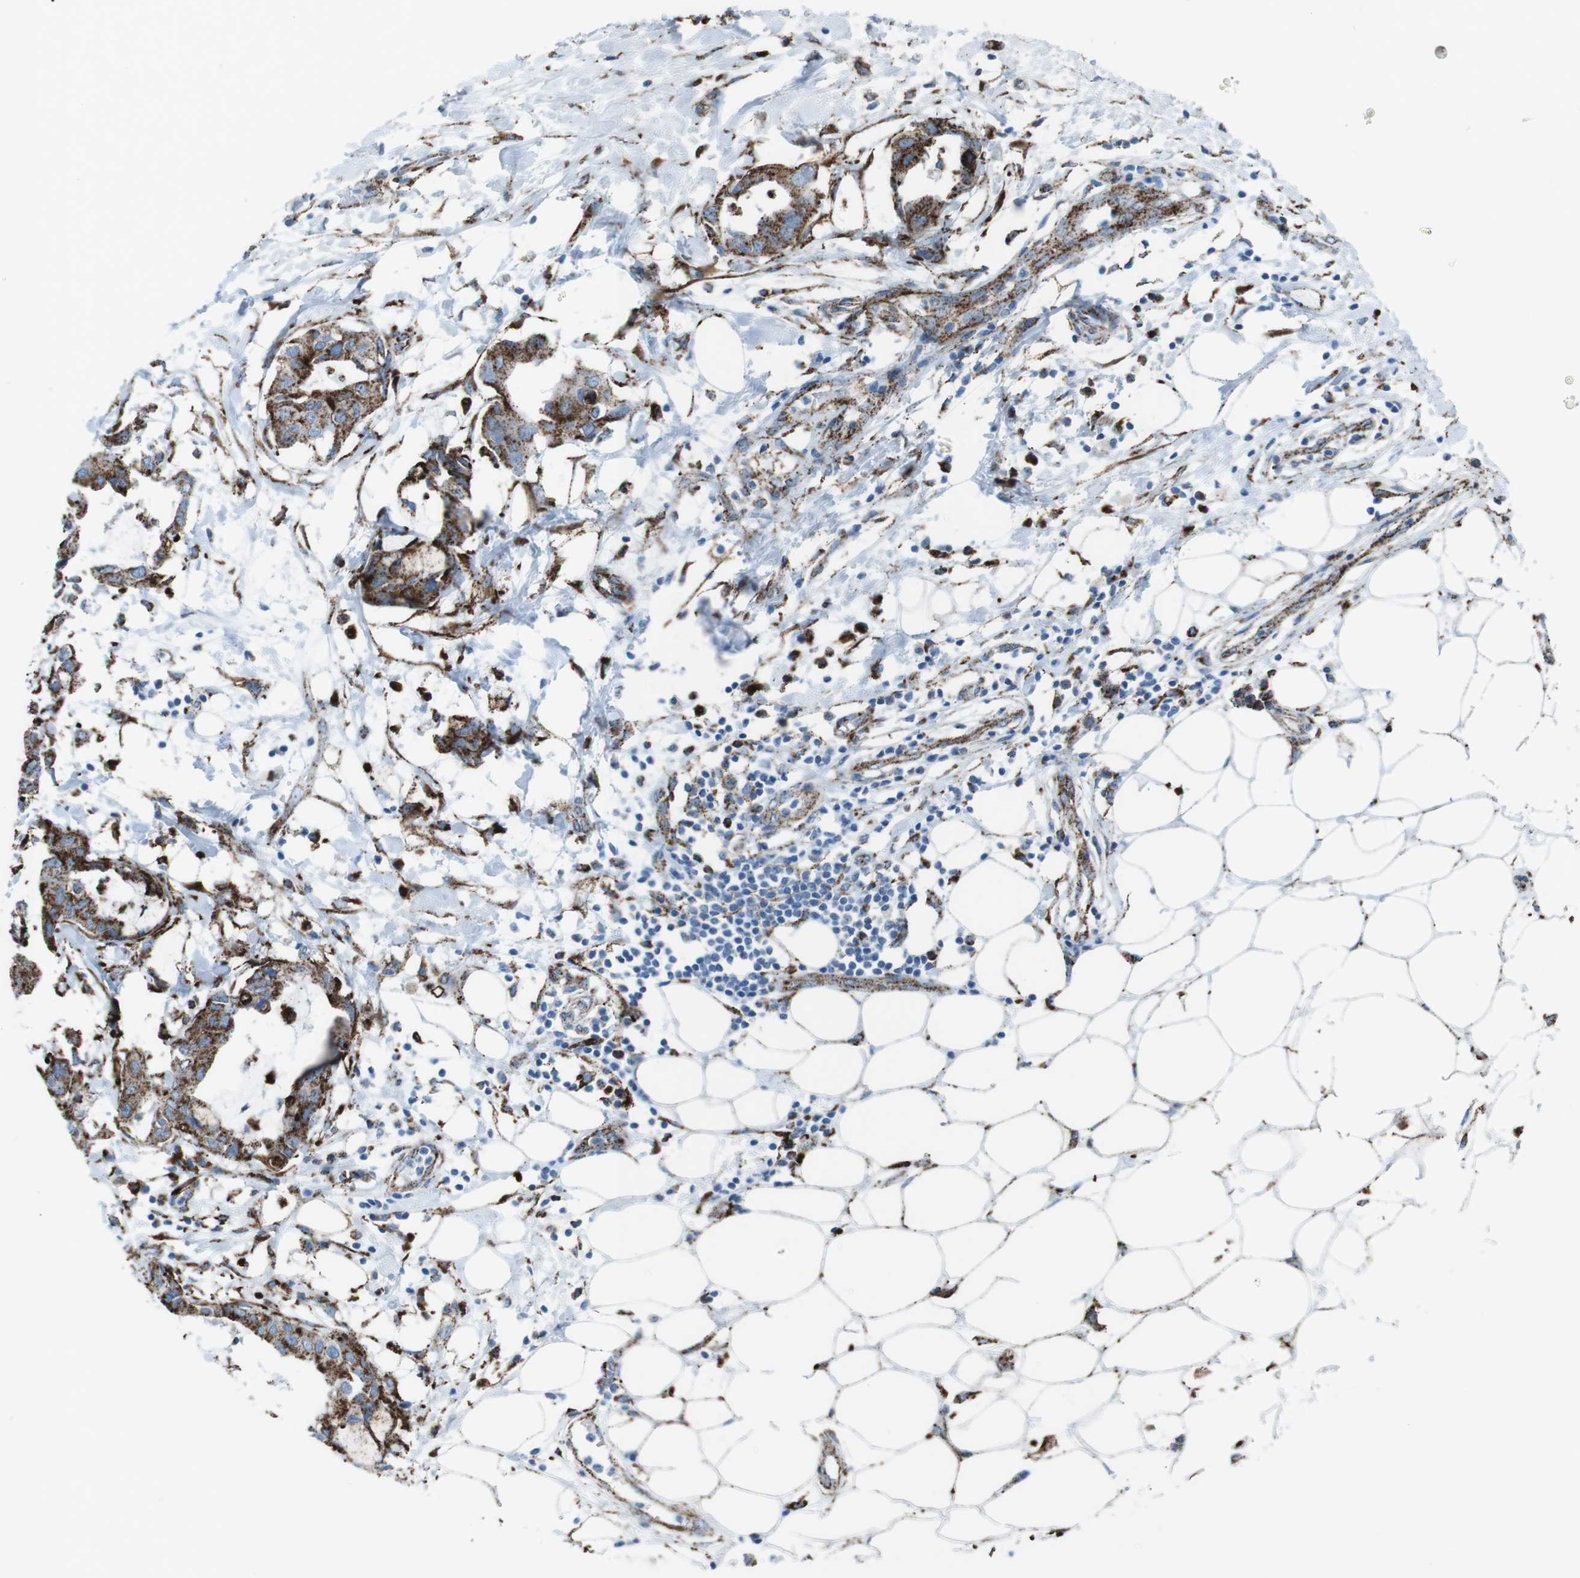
{"staining": {"intensity": "strong", "quantity": ">75%", "location": "cytoplasmic/membranous"}, "tissue": "breast cancer", "cell_type": "Tumor cells", "image_type": "cancer", "snomed": [{"axis": "morphology", "description": "Duct carcinoma"}, {"axis": "topography", "description": "Breast"}], "caption": "This histopathology image demonstrates immunohistochemistry staining of human intraductal carcinoma (breast), with high strong cytoplasmic/membranous expression in approximately >75% of tumor cells.", "gene": "SCARB2", "patient": {"sex": "female", "age": 40}}